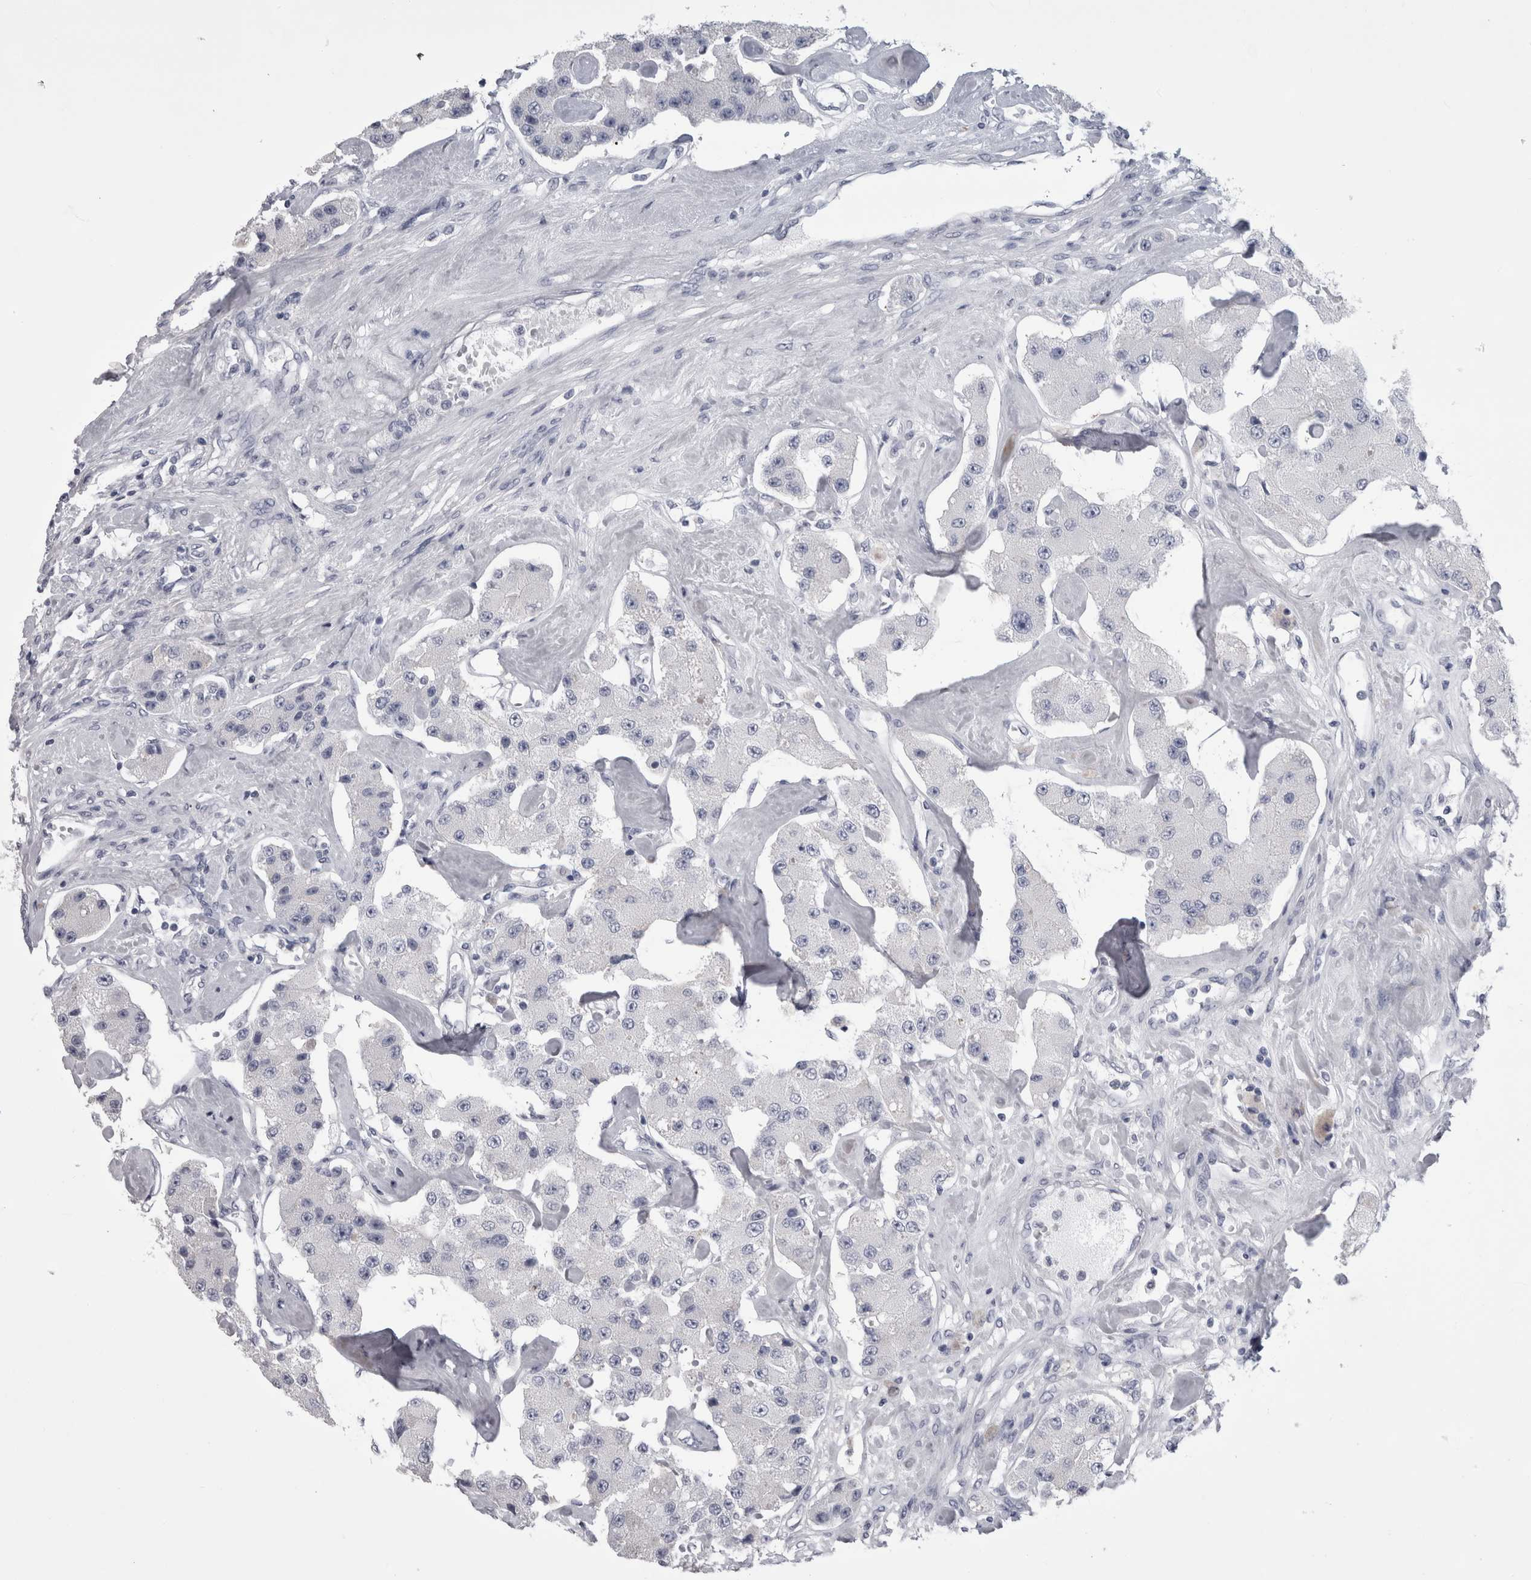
{"staining": {"intensity": "negative", "quantity": "none", "location": "none"}, "tissue": "carcinoid", "cell_type": "Tumor cells", "image_type": "cancer", "snomed": [{"axis": "morphology", "description": "Carcinoid, malignant, NOS"}, {"axis": "topography", "description": "Pancreas"}], "caption": "IHC of human malignant carcinoid displays no staining in tumor cells.", "gene": "AFMID", "patient": {"sex": "male", "age": 41}}